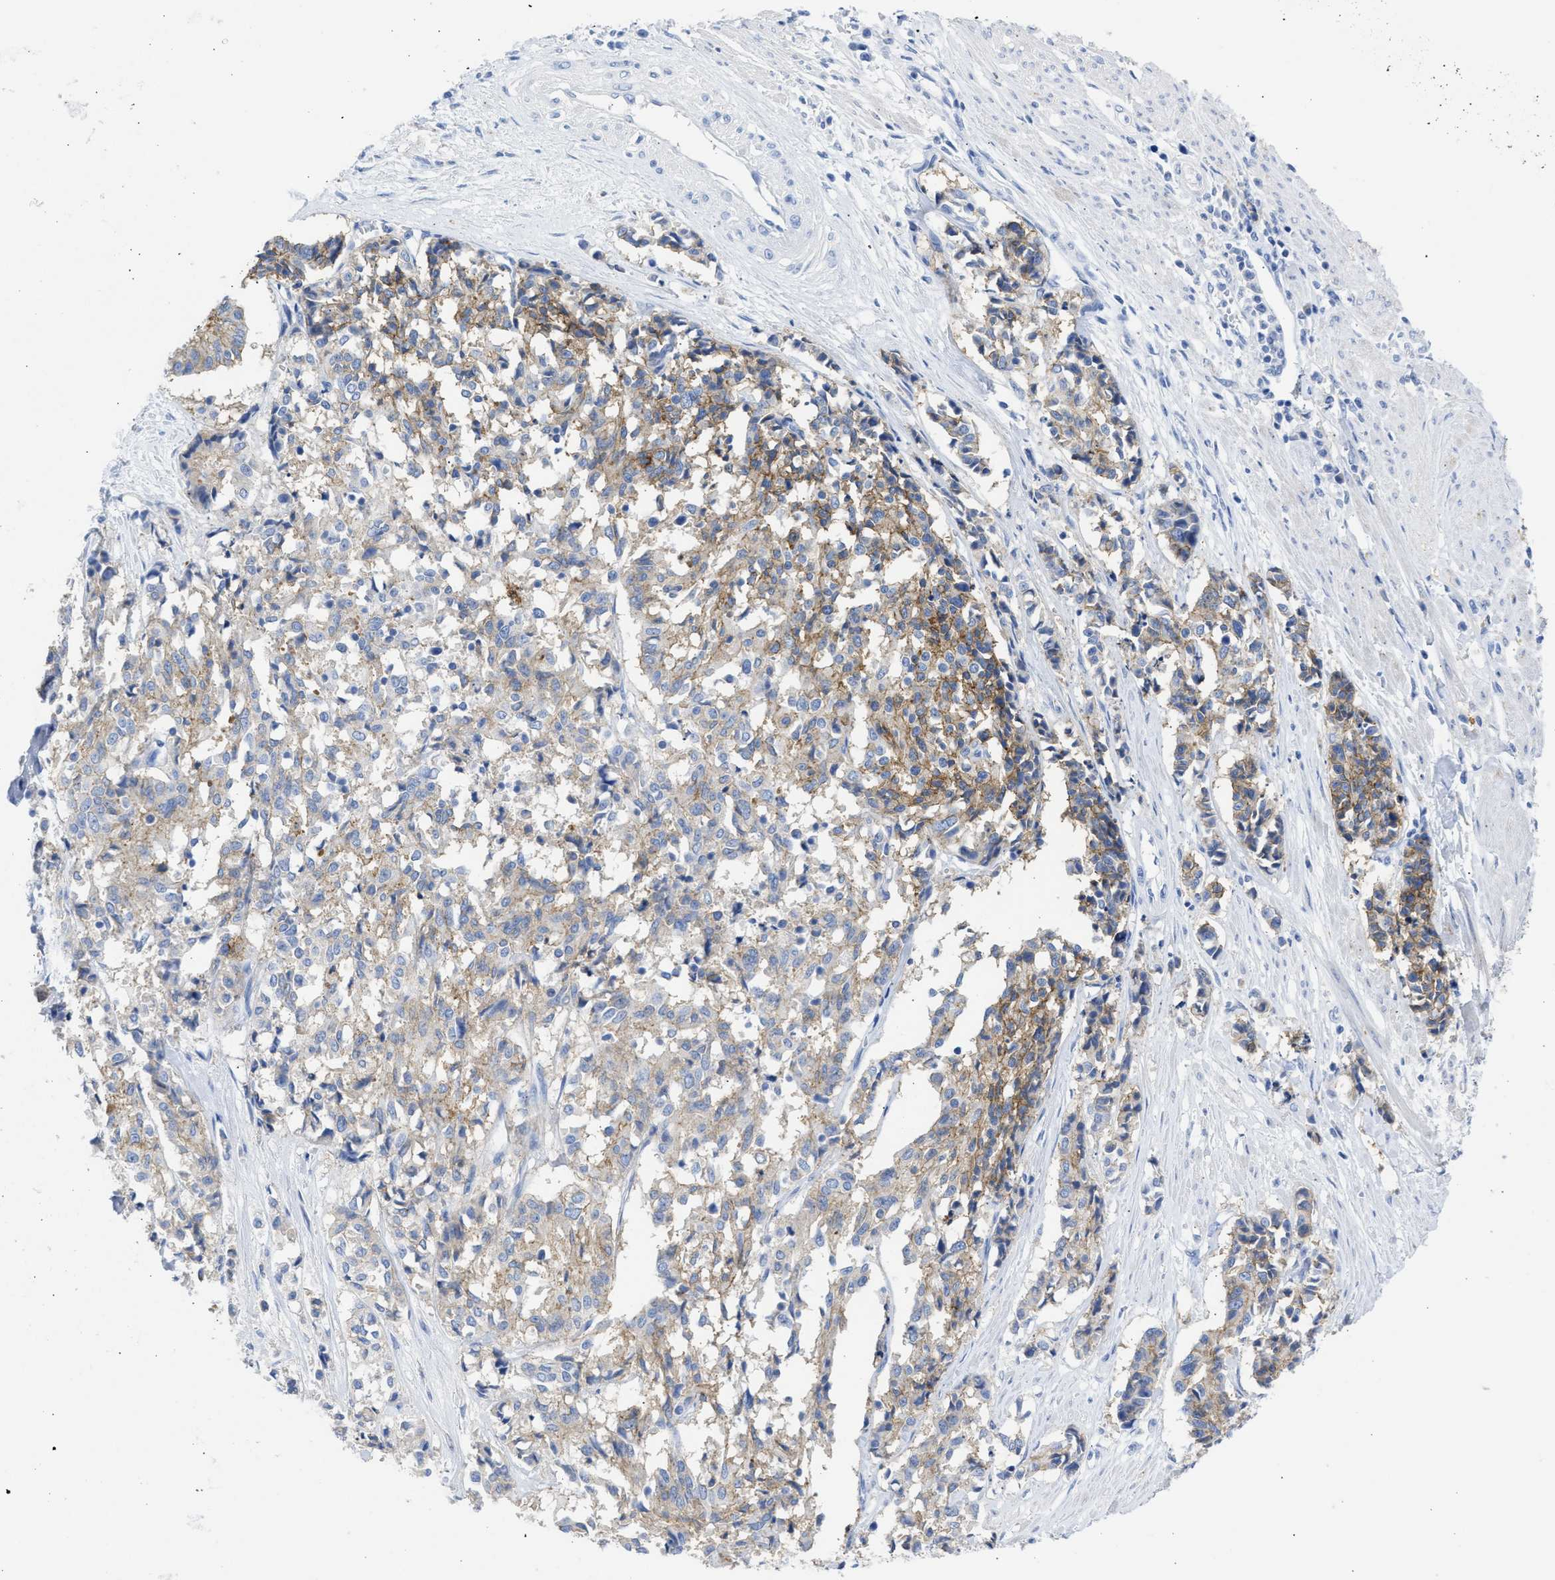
{"staining": {"intensity": "moderate", "quantity": ">75%", "location": "cytoplasmic/membranous"}, "tissue": "cervical cancer", "cell_type": "Tumor cells", "image_type": "cancer", "snomed": [{"axis": "morphology", "description": "Squamous cell carcinoma, NOS"}, {"axis": "topography", "description": "Cervix"}], "caption": "An IHC histopathology image of tumor tissue is shown. Protein staining in brown labels moderate cytoplasmic/membranous positivity in squamous cell carcinoma (cervical) within tumor cells. (brown staining indicates protein expression, while blue staining denotes nuclei).", "gene": "NCAM1", "patient": {"sex": "female", "age": 35}}